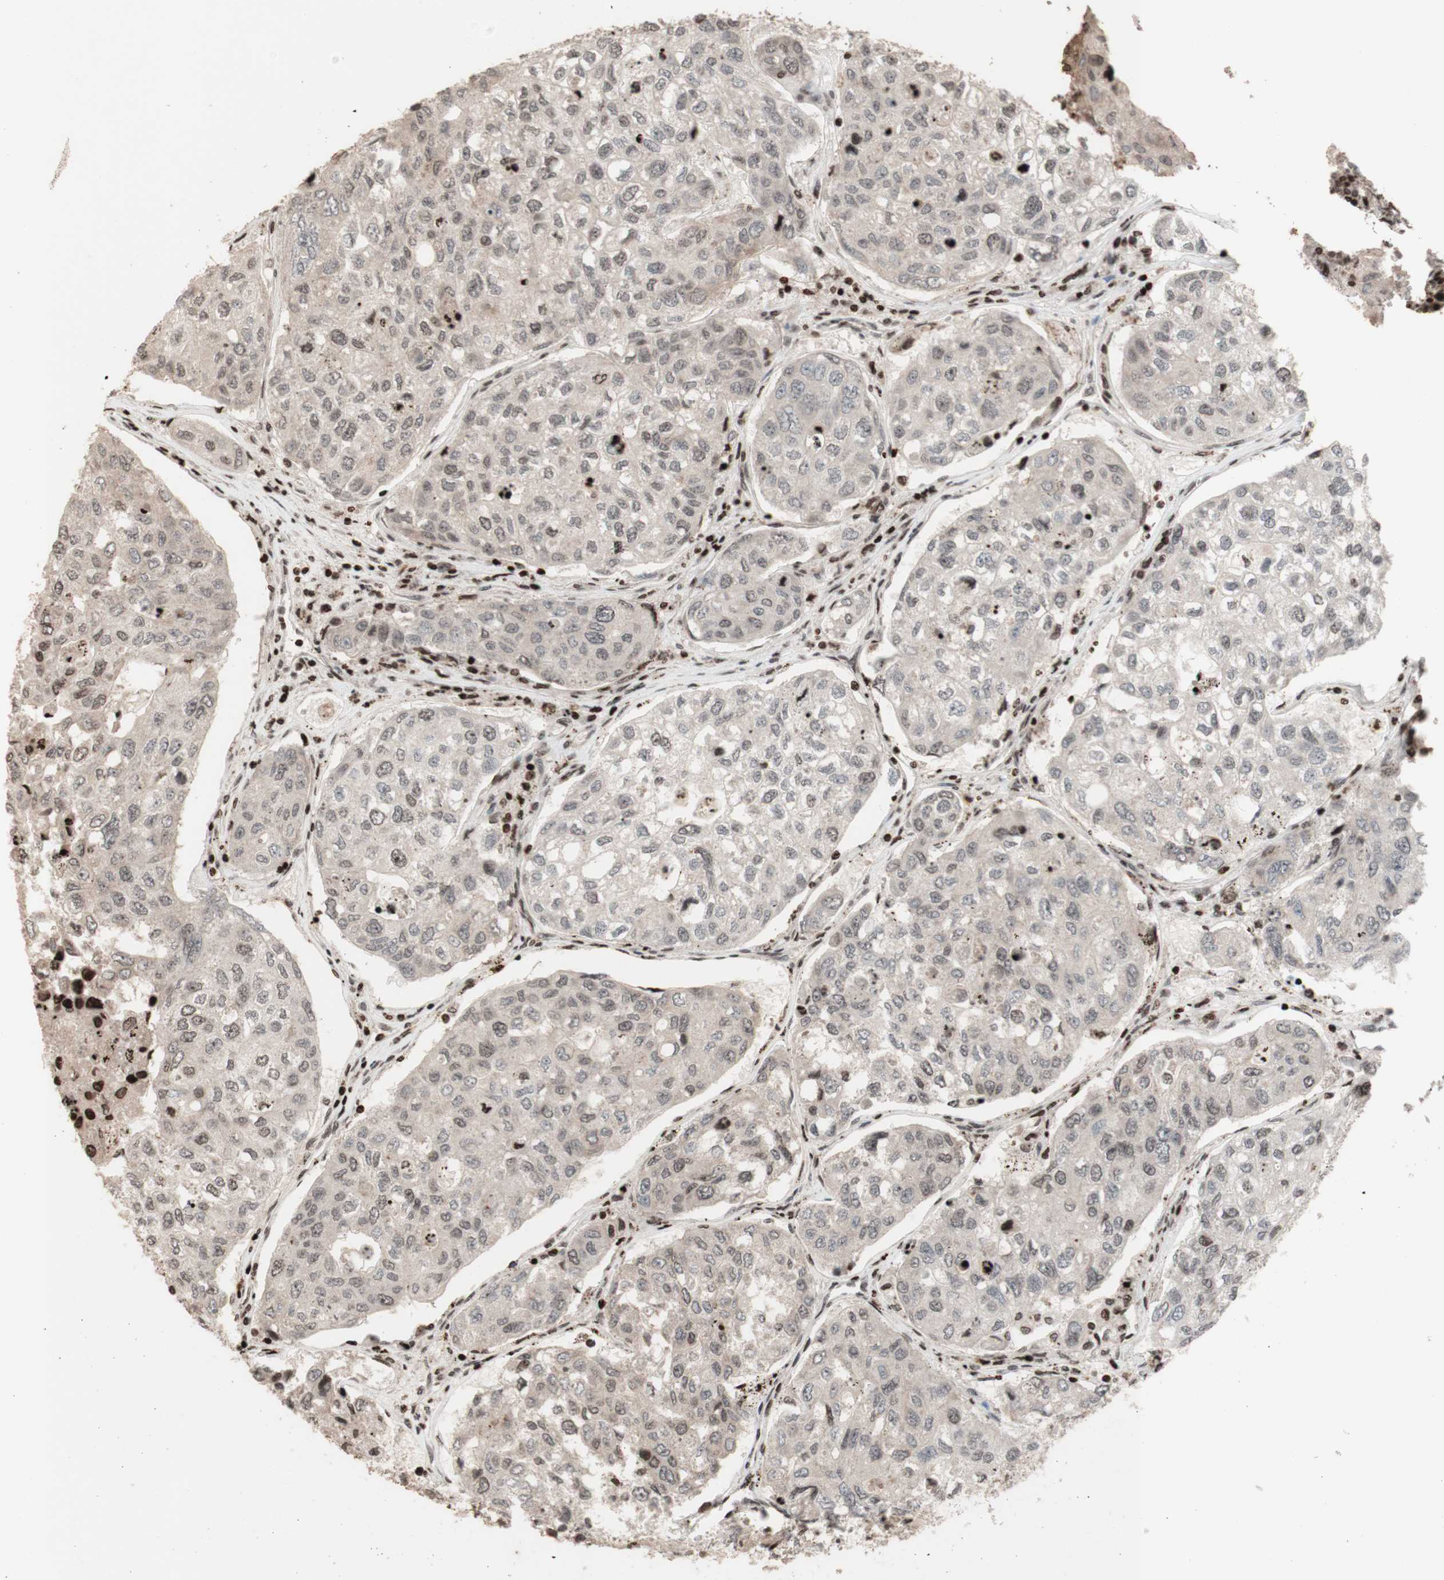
{"staining": {"intensity": "negative", "quantity": "none", "location": "none"}, "tissue": "urothelial cancer", "cell_type": "Tumor cells", "image_type": "cancer", "snomed": [{"axis": "morphology", "description": "Urothelial carcinoma, High grade"}, {"axis": "topography", "description": "Lymph node"}, {"axis": "topography", "description": "Urinary bladder"}], "caption": "Immunohistochemical staining of urothelial cancer demonstrates no significant expression in tumor cells. Nuclei are stained in blue.", "gene": "POLA1", "patient": {"sex": "male", "age": 51}}